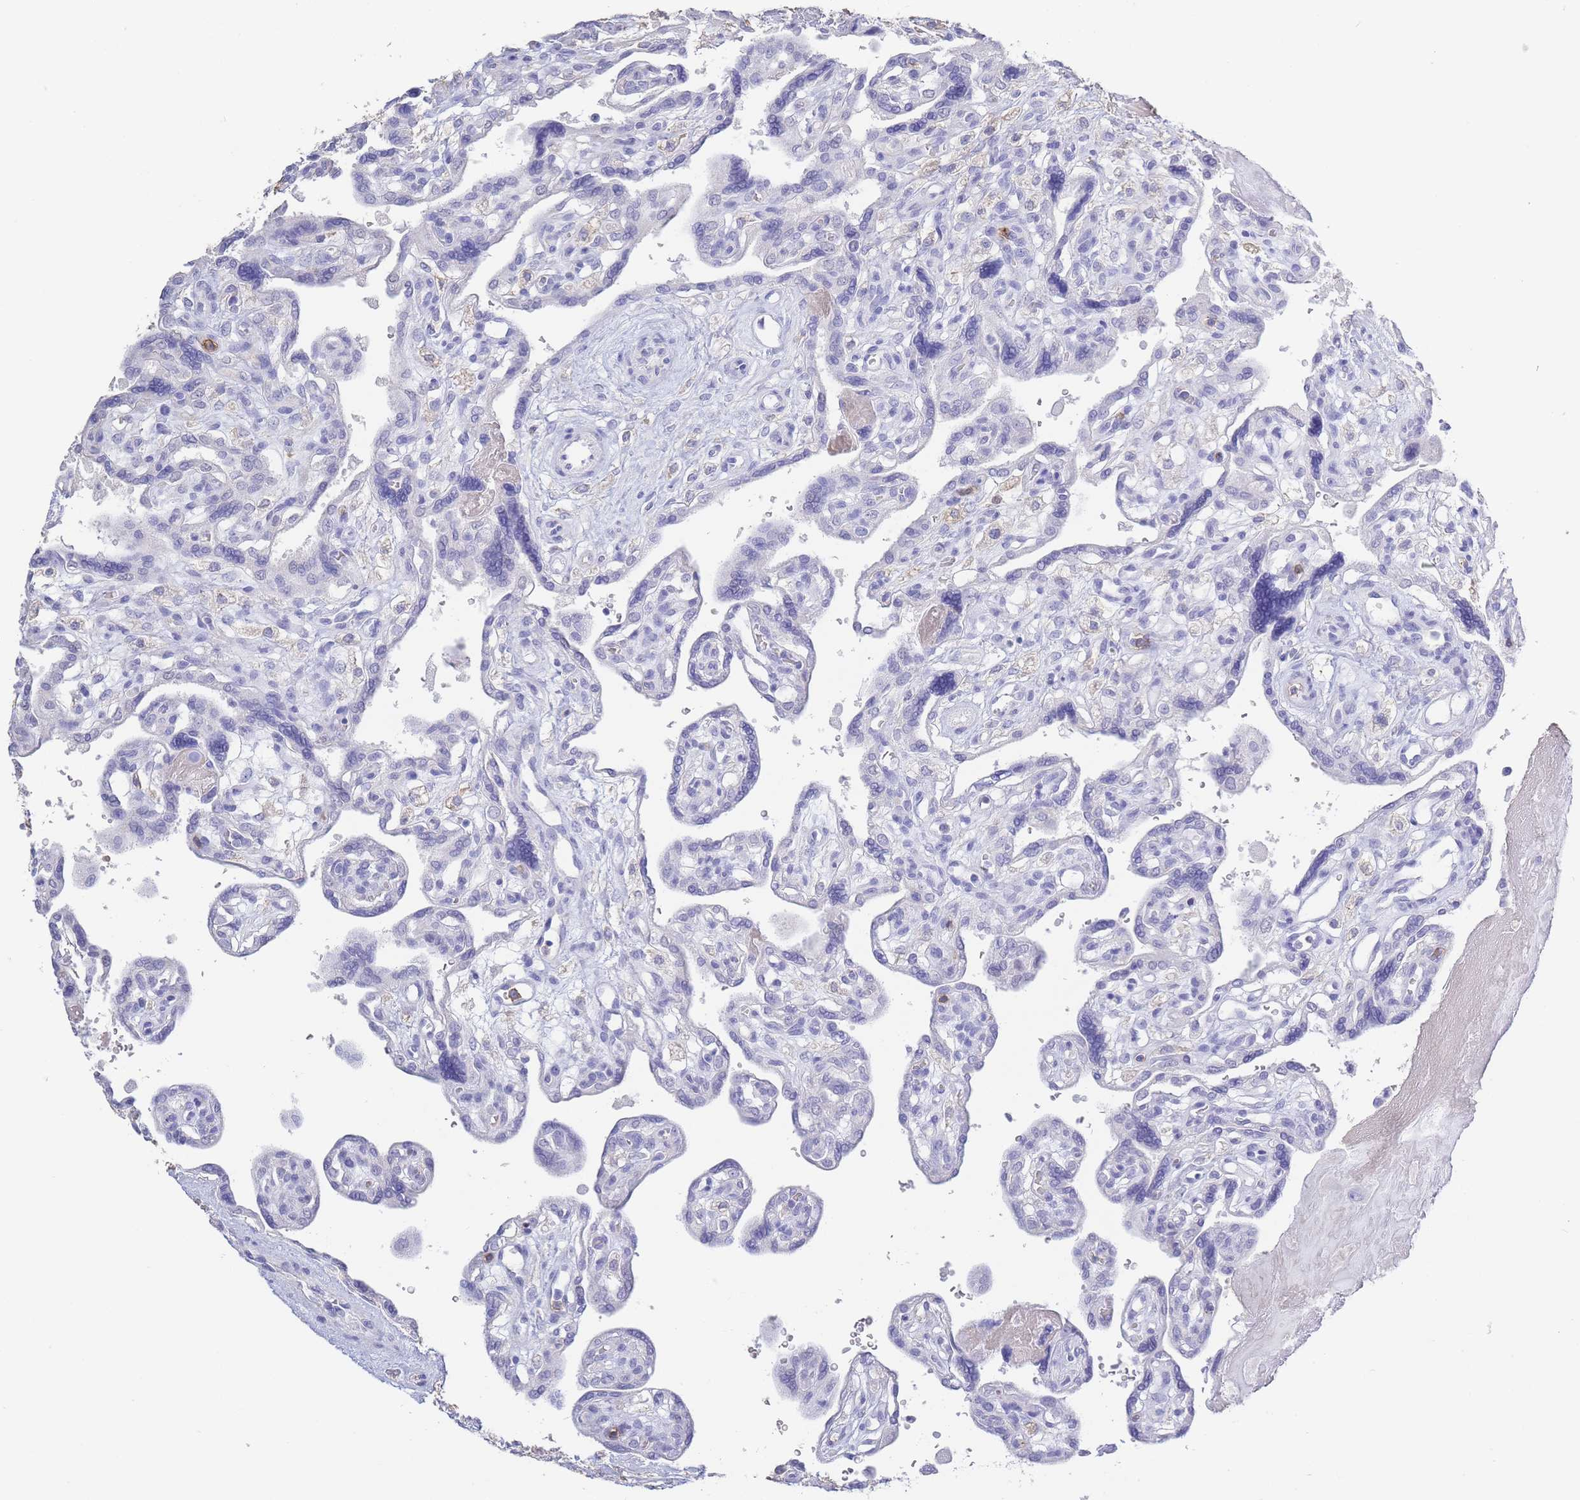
{"staining": {"intensity": "negative", "quantity": "none", "location": "none"}, "tissue": "placenta", "cell_type": "Decidual cells", "image_type": "normal", "snomed": [{"axis": "morphology", "description": "Normal tissue, NOS"}, {"axis": "topography", "description": "Placenta"}], "caption": "IHC histopathology image of benign placenta: human placenta stained with DAB exhibits no significant protein staining in decidual cells. Nuclei are stained in blue.", "gene": "CD37", "patient": {"sex": "female", "age": 39}}